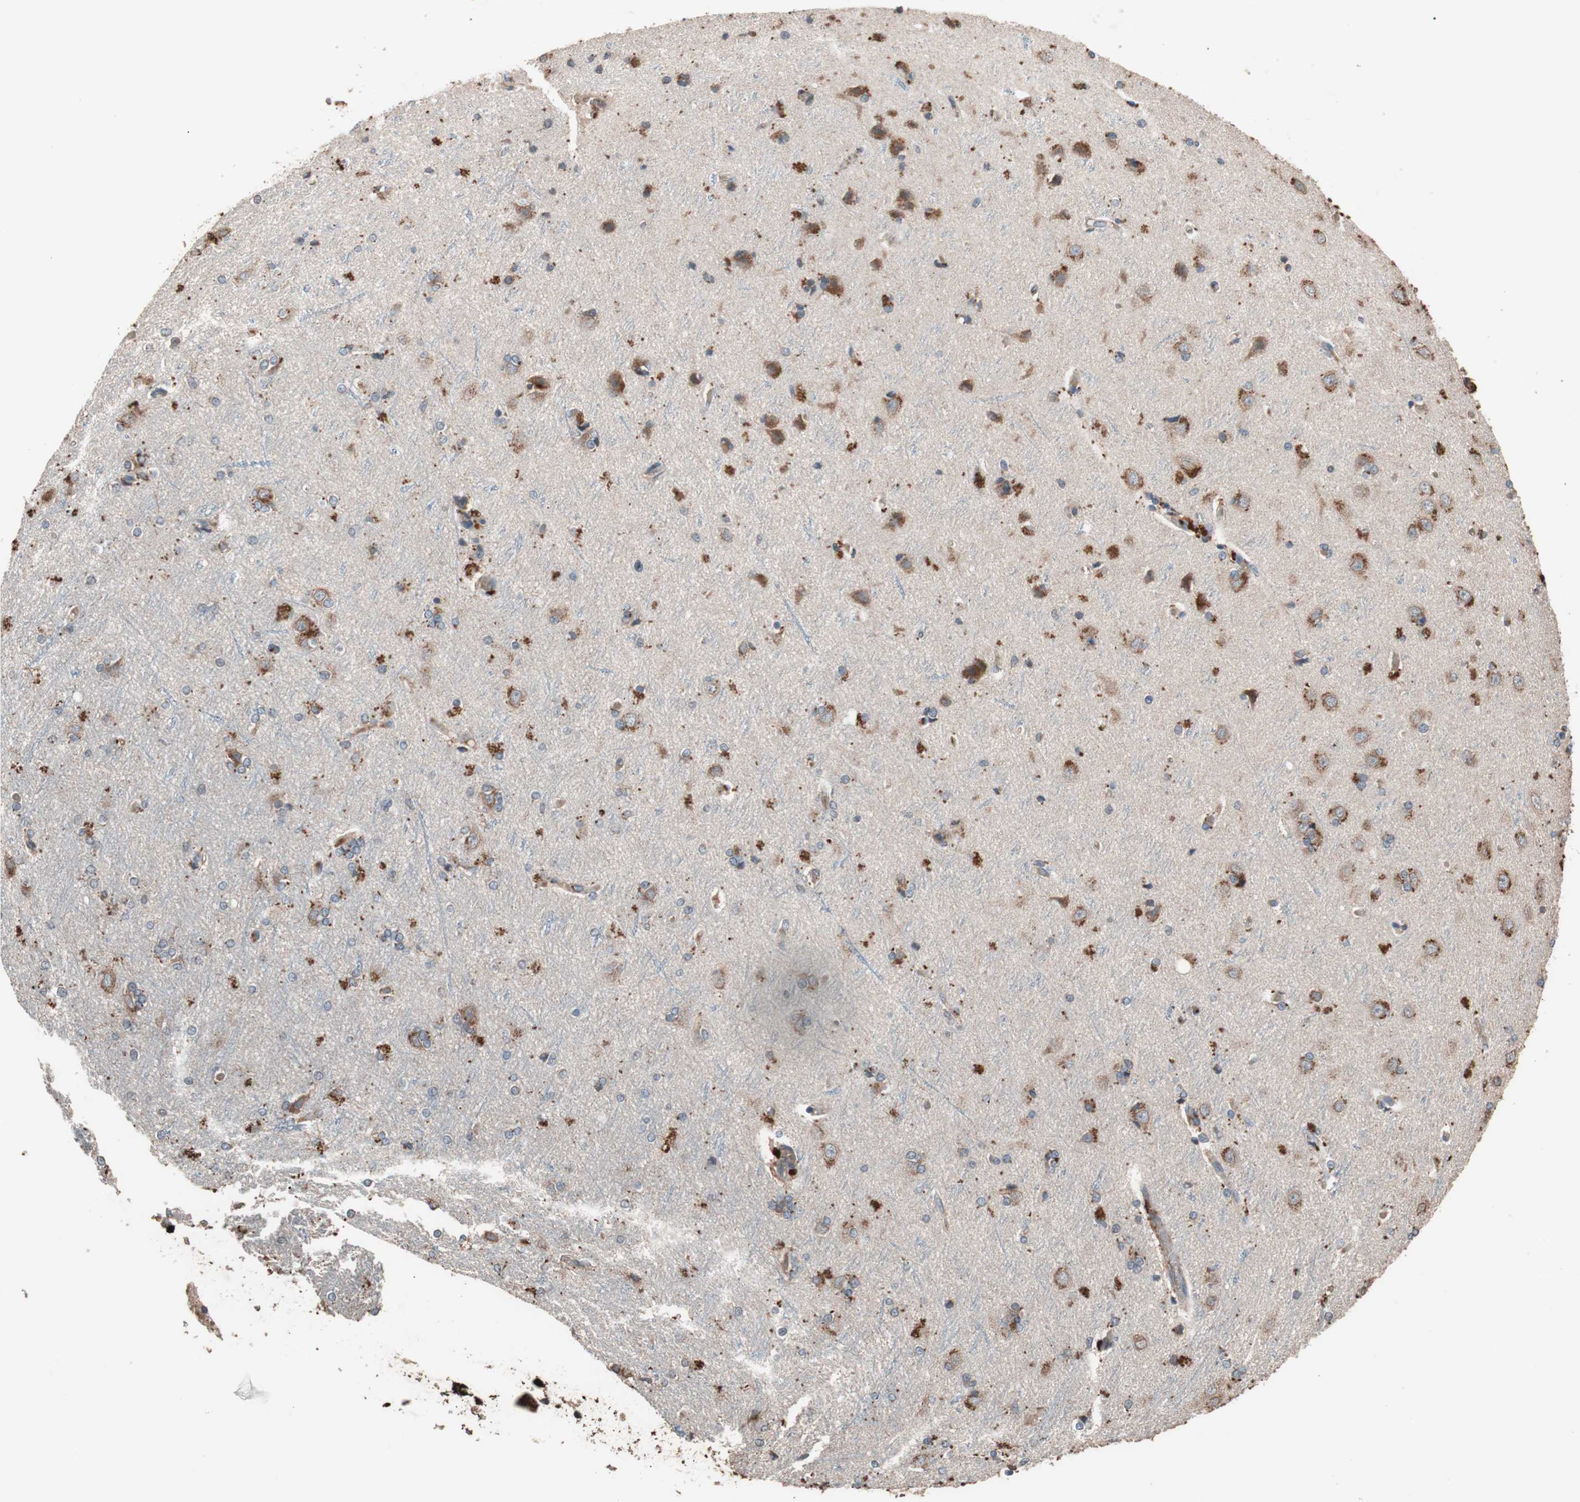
{"staining": {"intensity": "weak", "quantity": "25%-75%", "location": "cytoplasmic/membranous"}, "tissue": "cerebral cortex", "cell_type": "Endothelial cells", "image_type": "normal", "snomed": [{"axis": "morphology", "description": "Normal tissue, NOS"}, {"axis": "topography", "description": "Cerebral cortex"}], "caption": "High-magnification brightfield microscopy of normal cerebral cortex stained with DAB (3,3'-diaminobenzidine) (brown) and counterstained with hematoxylin (blue). endothelial cells exhibit weak cytoplasmic/membranous staining is present in approximately25%-75% of cells.", "gene": "GLYCTK", "patient": {"sex": "female", "age": 54}}